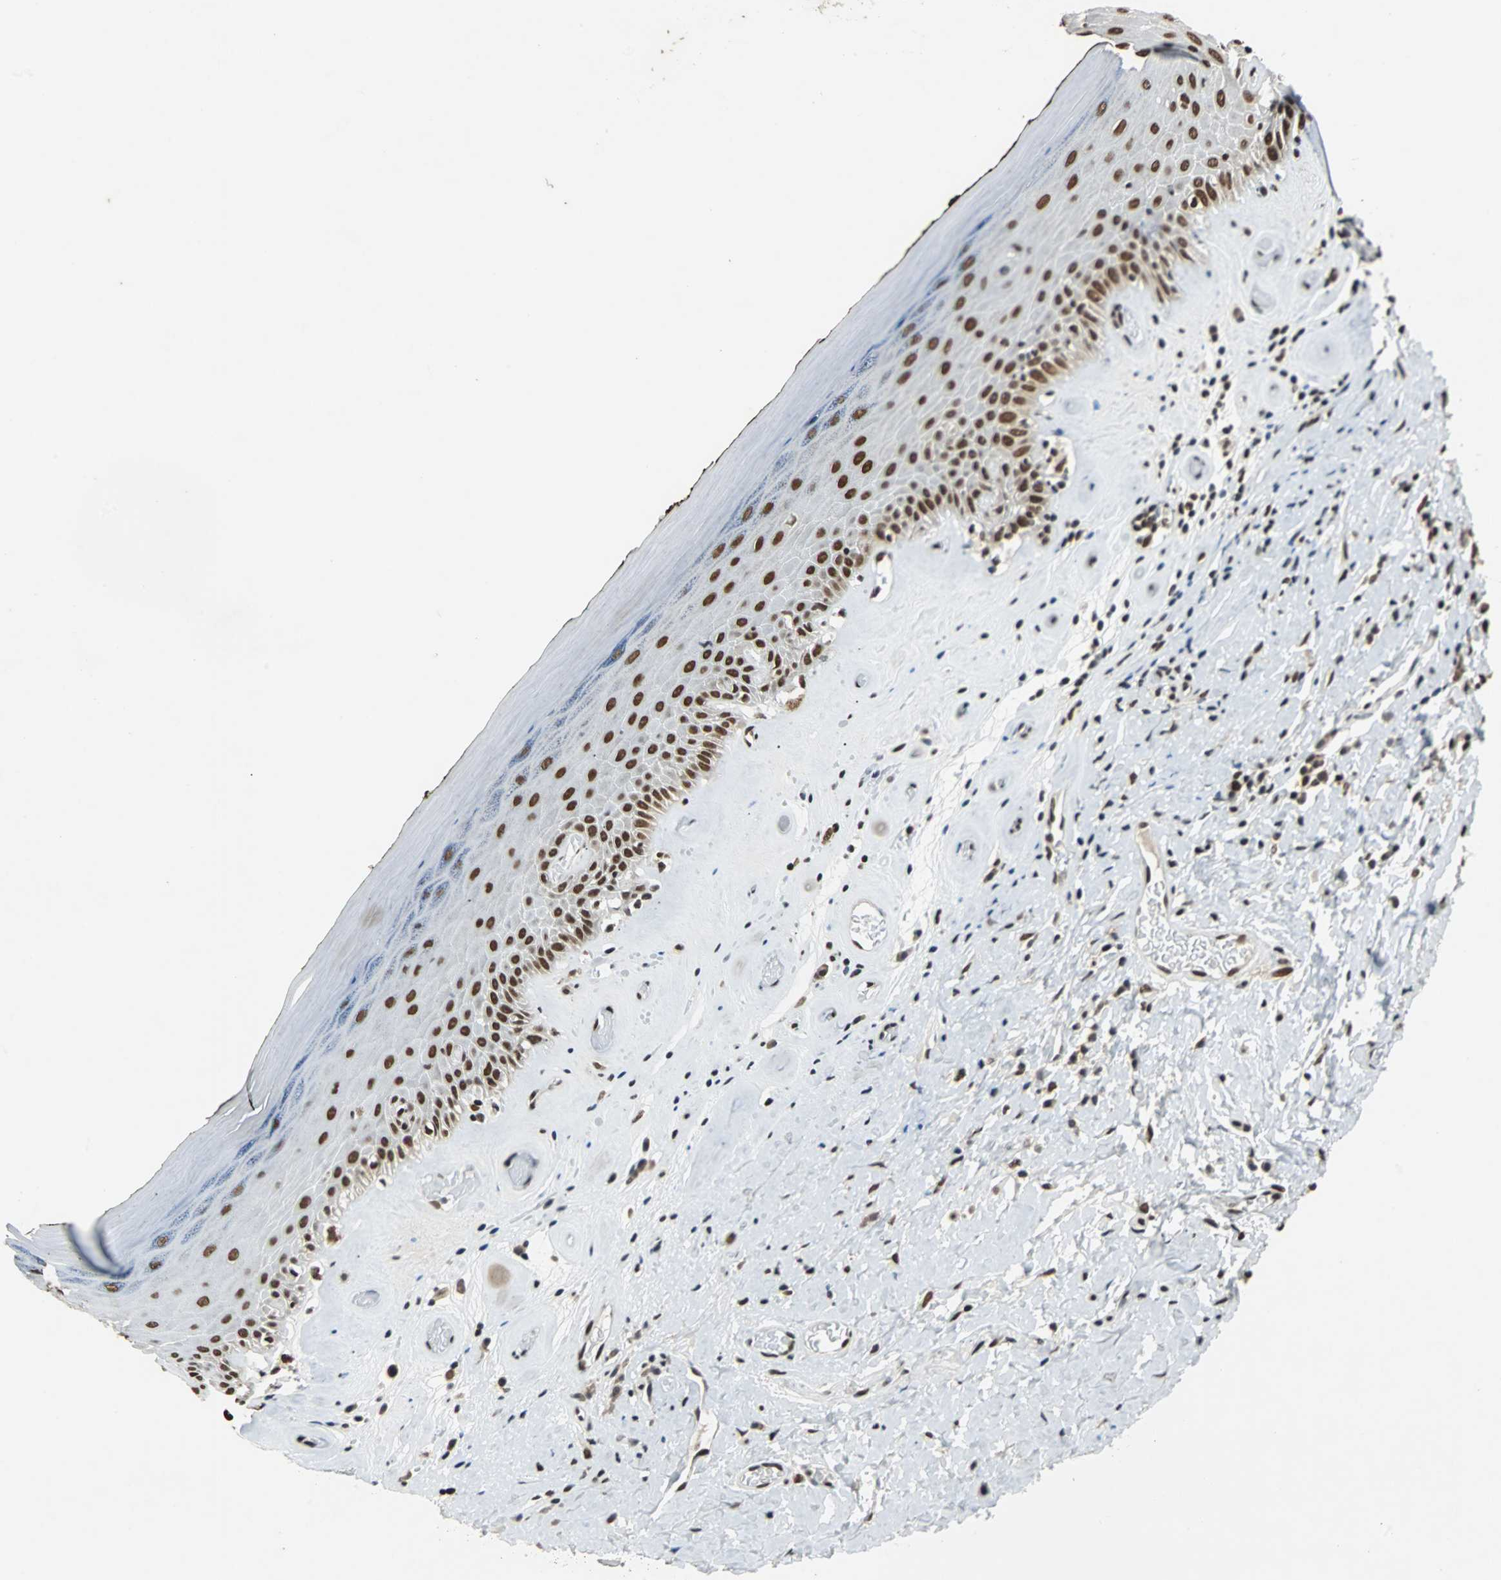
{"staining": {"intensity": "strong", "quantity": ">75%", "location": "nuclear"}, "tissue": "skin", "cell_type": "Epidermal cells", "image_type": "normal", "snomed": [{"axis": "morphology", "description": "Normal tissue, NOS"}, {"axis": "morphology", "description": "Inflammation, NOS"}, {"axis": "topography", "description": "Vulva"}], "caption": "Human skin stained with a brown dye exhibits strong nuclear positive staining in approximately >75% of epidermal cells.", "gene": "GATAD2A", "patient": {"sex": "female", "age": 84}}